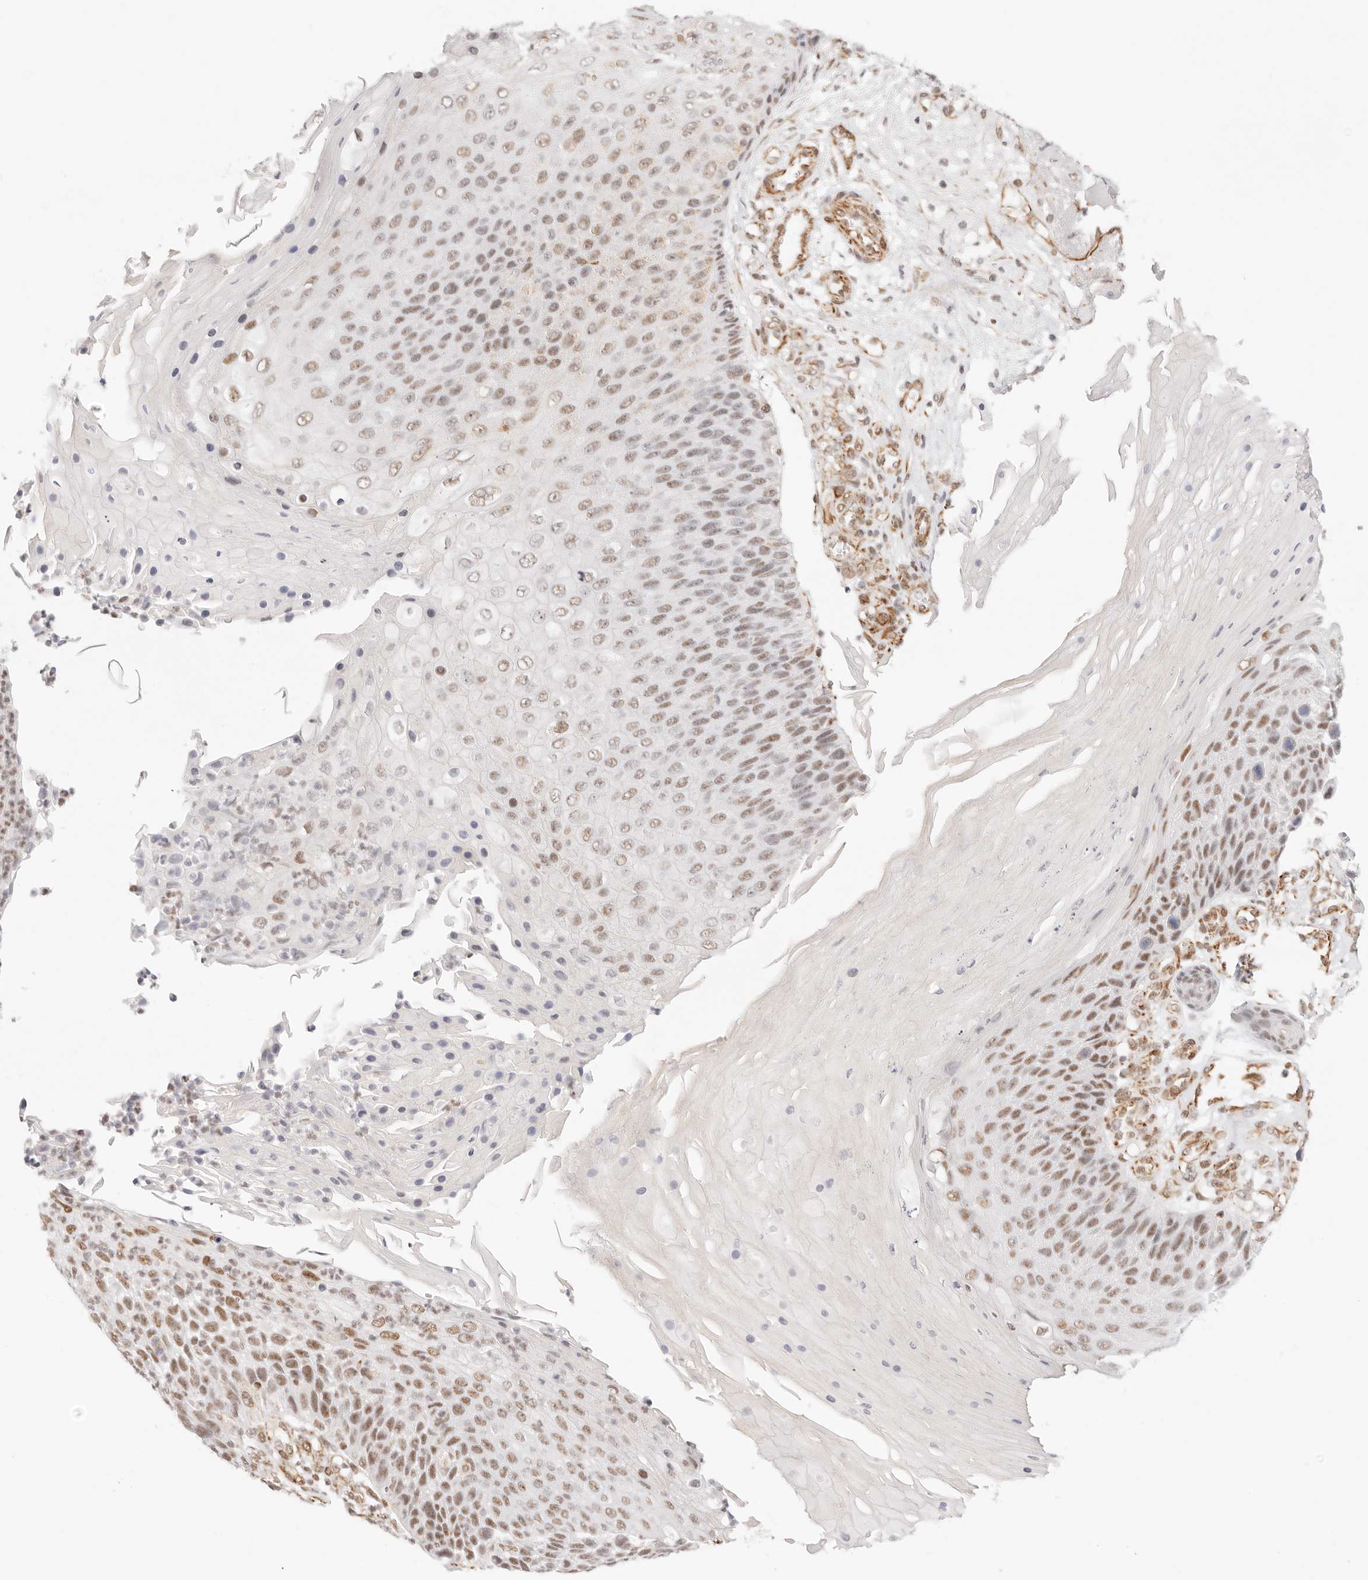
{"staining": {"intensity": "moderate", "quantity": ">75%", "location": "nuclear"}, "tissue": "skin cancer", "cell_type": "Tumor cells", "image_type": "cancer", "snomed": [{"axis": "morphology", "description": "Squamous cell carcinoma, NOS"}, {"axis": "topography", "description": "Skin"}], "caption": "Skin cancer (squamous cell carcinoma) tissue demonstrates moderate nuclear positivity in about >75% of tumor cells Using DAB (brown) and hematoxylin (blue) stains, captured at high magnification using brightfield microscopy.", "gene": "ZC3H11A", "patient": {"sex": "female", "age": 88}}